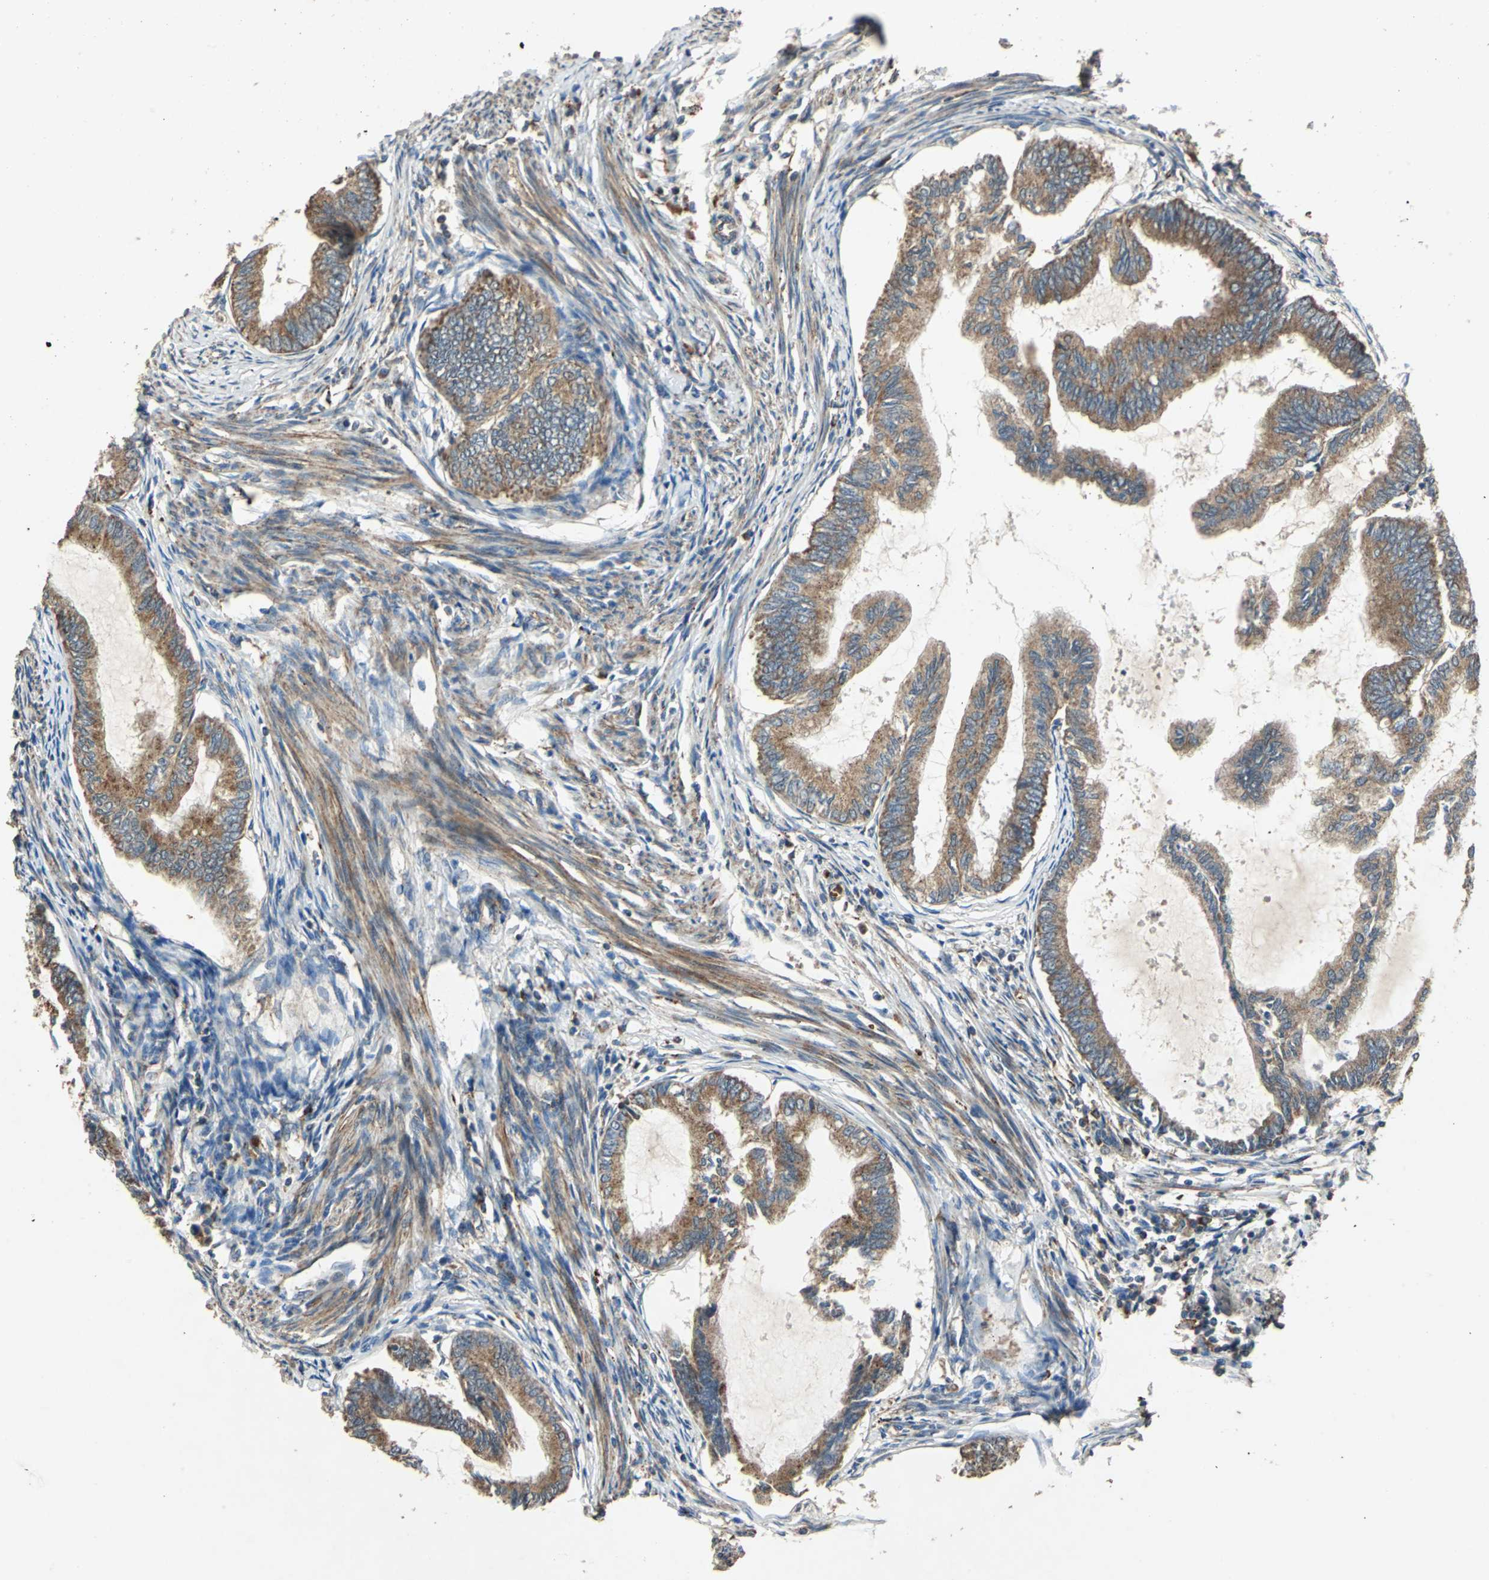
{"staining": {"intensity": "strong", "quantity": ">75%", "location": "cytoplasmic/membranous"}, "tissue": "endometrial cancer", "cell_type": "Tumor cells", "image_type": "cancer", "snomed": [{"axis": "morphology", "description": "Adenocarcinoma, NOS"}, {"axis": "topography", "description": "Endometrium"}], "caption": "Brown immunohistochemical staining in adenocarcinoma (endometrial) demonstrates strong cytoplasmic/membranous expression in about >75% of tumor cells. Using DAB (3,3'-diaminobenzidine) (brown) and hematoxylin (blue) stains, captured at high magnification using brightfield microscopy.", "gene": "POLRMT", "patient": {"sex": "female", "age": 86}}